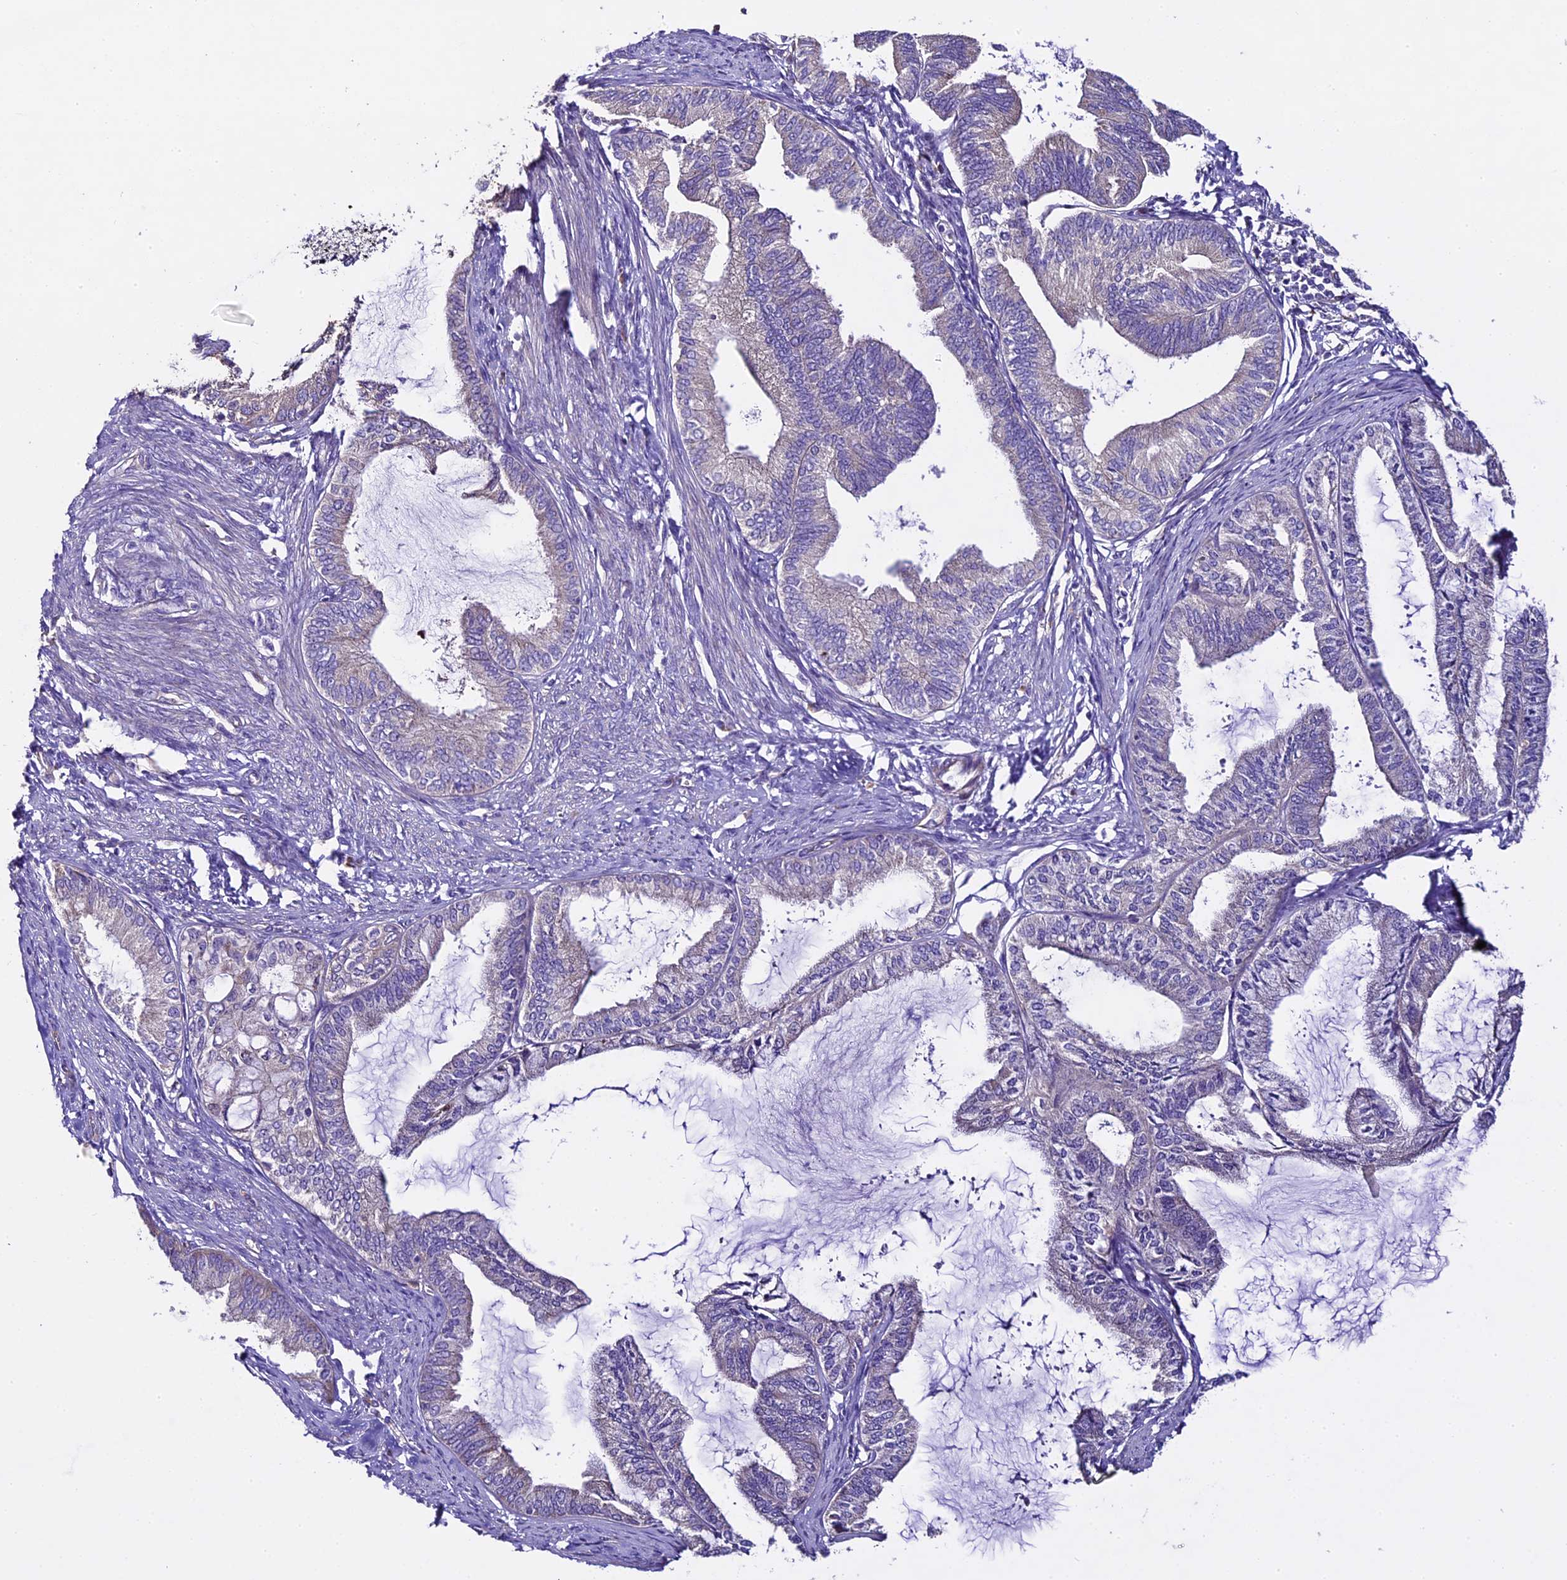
{"staining": {"intensity": "negative", "quantity": "none", "location": "none"}, "tissue": "endometrial cancer", "cell_type": "Tumor cells", "image_type": "cancer", "snomed": [{"axis": "morphology", "description": "Adenocarcinoma, NOS"}, {"axis": "topography", "description": "Endometrium"}], "caption": "Tumor cells are negative for brown protein staining in endometrial cancer. (Immunohistochemistry, brightfield microscopy, high magnification).", "gene": "SPIRE1", "patient": {"sex": "female", "age": 86}}